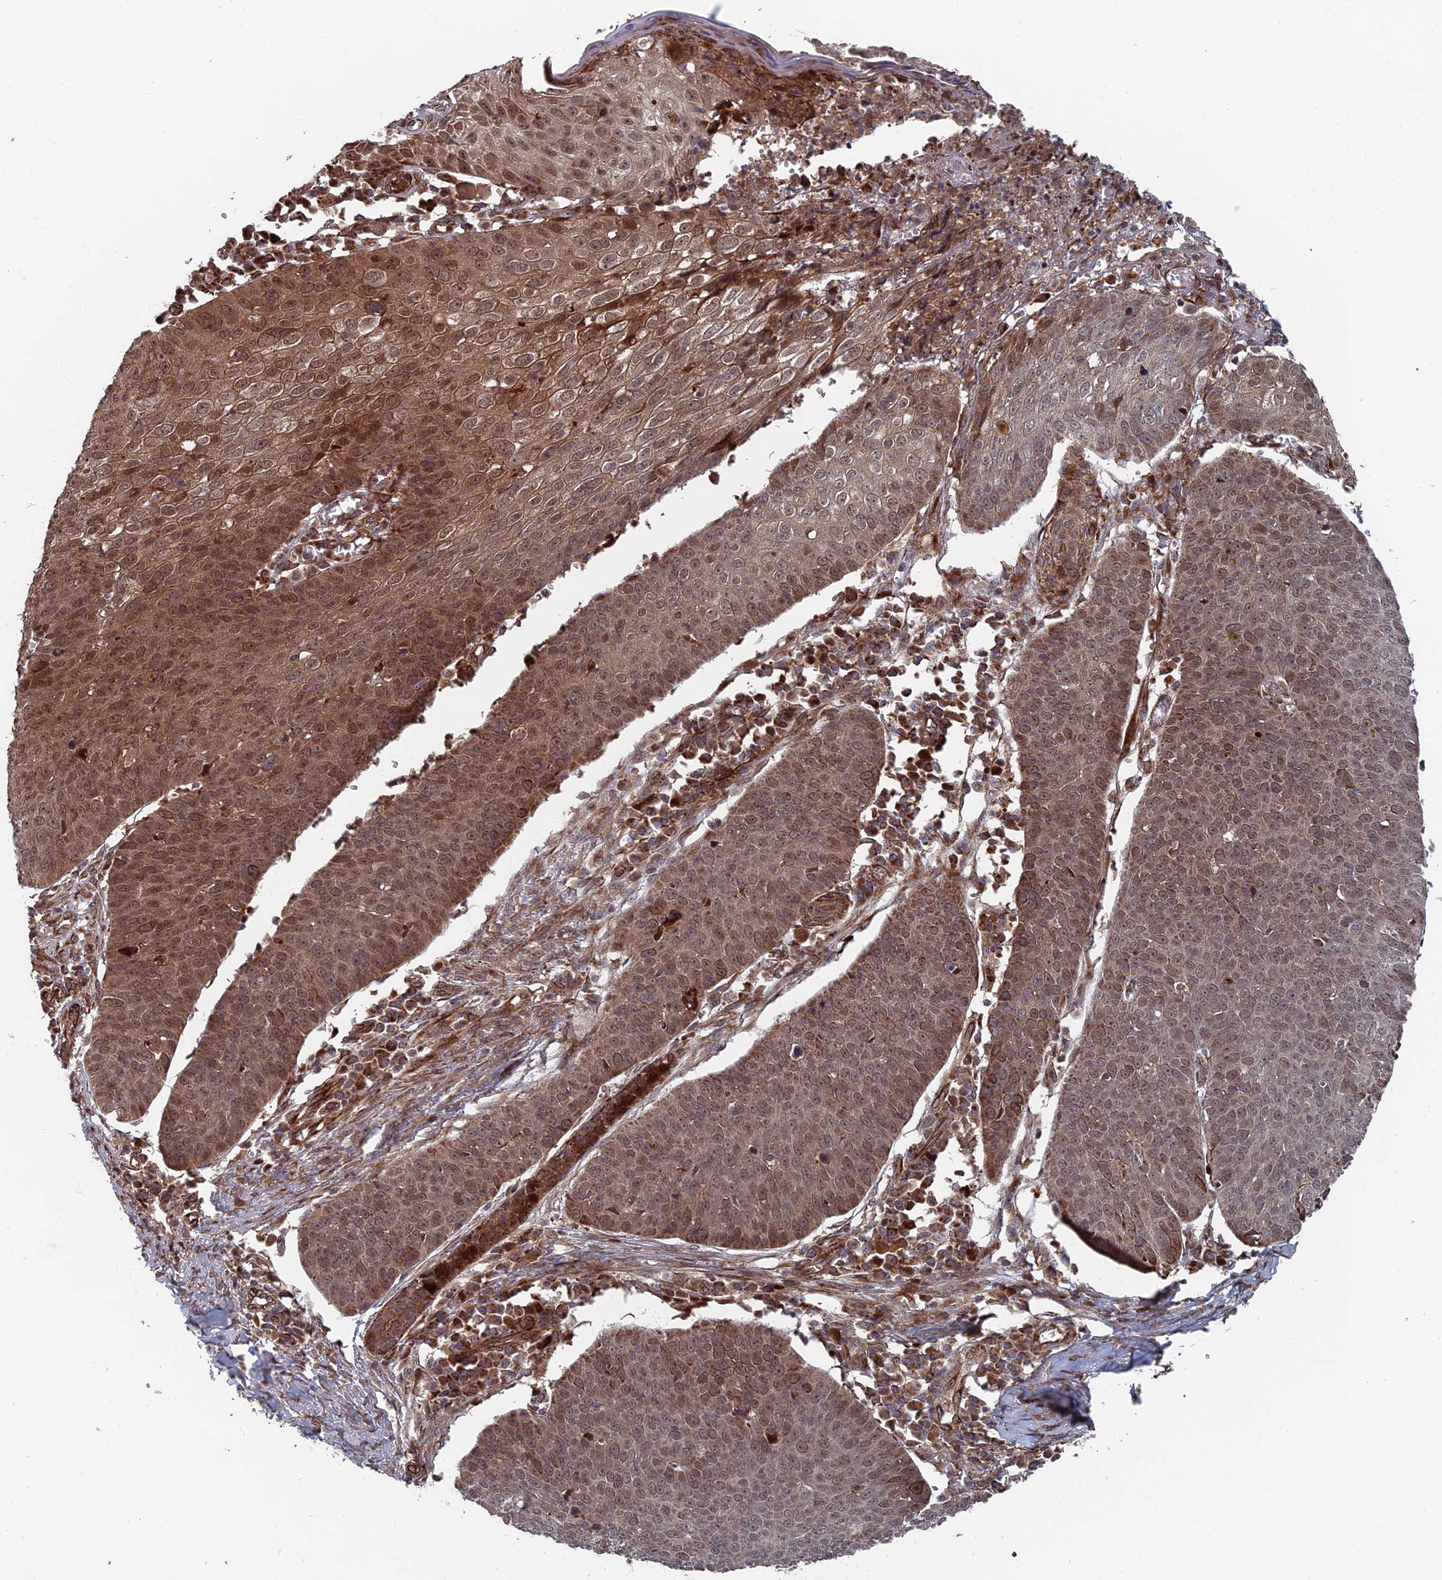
{"staining": {"intensity": "moderate", "quantity": ">75%", "location": "cytoplasmic/membranous,nuclear"}, "tissue": "skin cancer", "cell_type": "Tumor cells", "image_type": "cancer", "snomed": [{"axis": "morphology", "description": "Squamous cell carcinoma, NOS"}, {"axis": "topography", "description": "Skin"}], "caption": "Protein analysis of skin cancer (squamous cell carcinoma) tissue exhibits moderate cytoplasmic/membranous and nuclear positivity in about >75% of tumor cells.", "gene": "GTF2IRD1", "patient": {"sex": "male", "age": 71}}